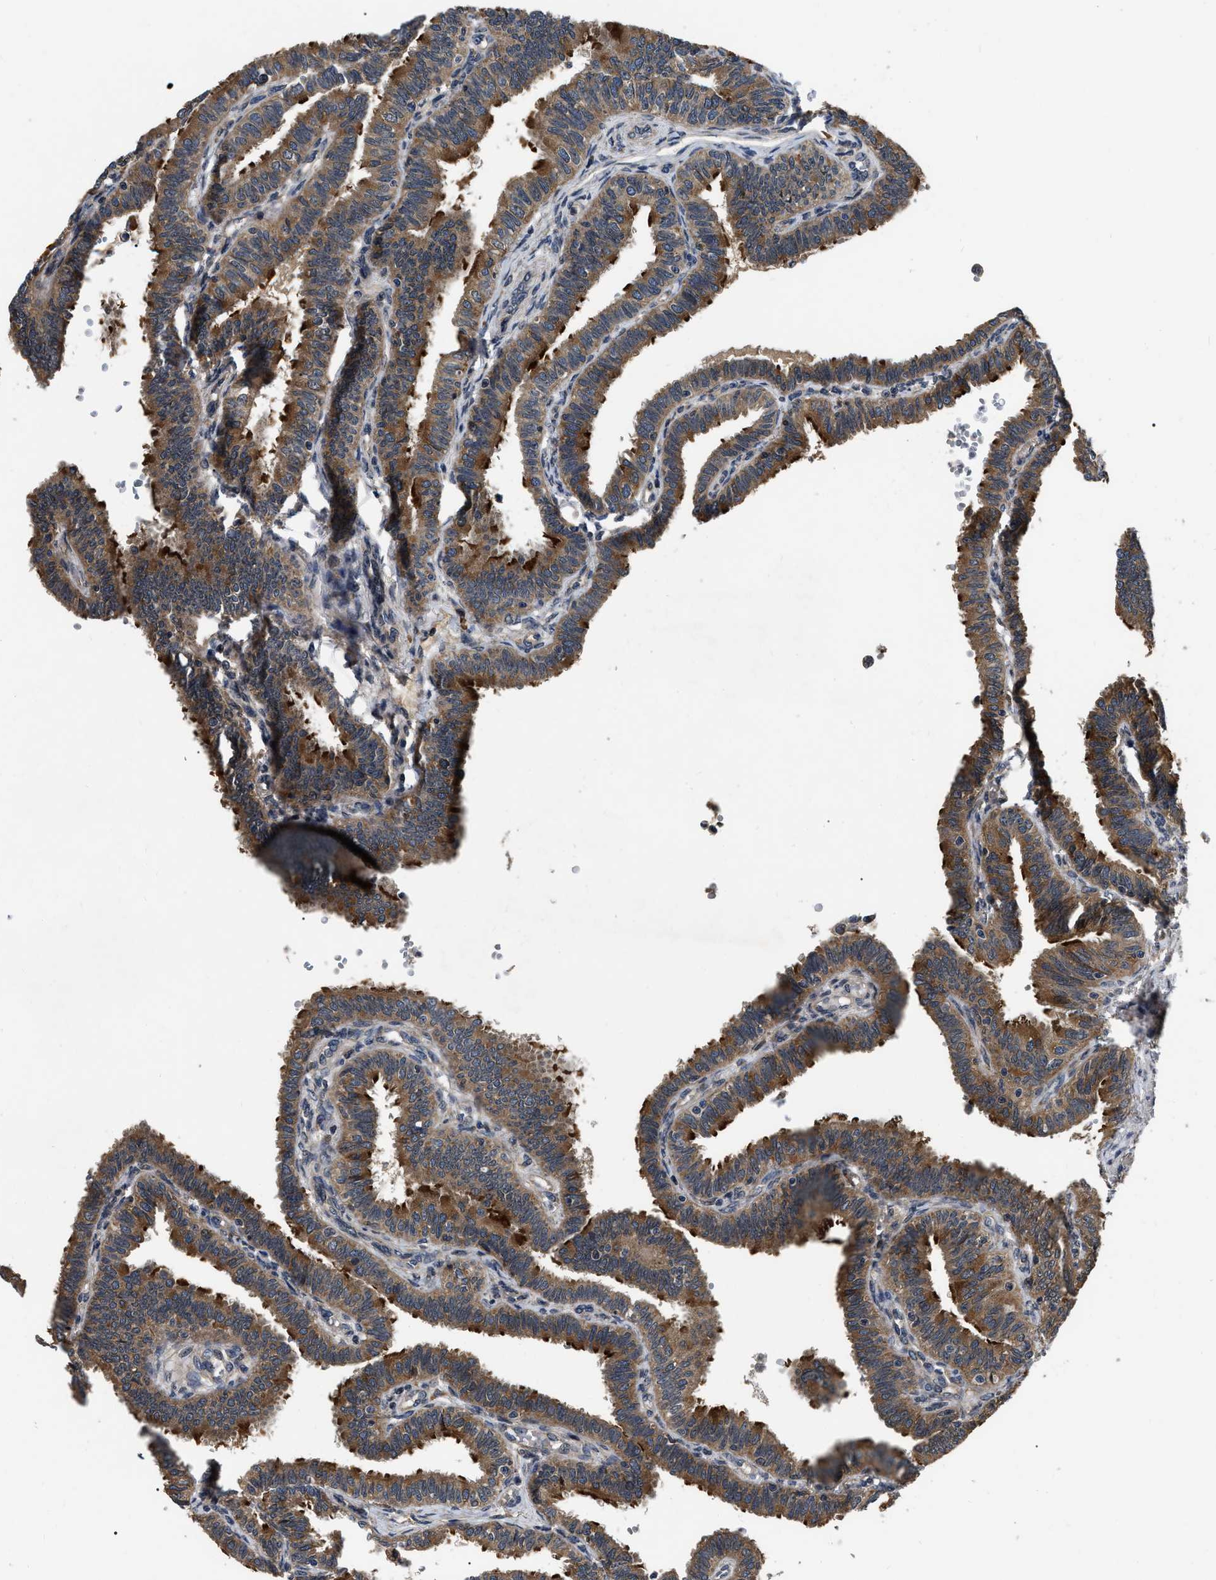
{"staining": {"intensity": "moderate", "quantity": ">75%", "location": "cytoplasmic/membranous"}, "tissue": "fallopian tube", "cell_type": "Glandular cells", "image_type": "normal", "snomed": [{"axis": "morphology", "description": "Normal tissue, NOS"}, {"axis": "topography", "description": "Fallopian tube"}, {"axis": "topography", "description": "Placenta"}], "caption": "Immunohistochemistry (IHC) image of normal human fallopian tube stained for a protein (brown), which displays medium levels of moderate cytoplasmic/membranous expression in about >75% of glandular cells.", "gene": "PPWD1", "patient": {"sex": "female", "age": 34}}